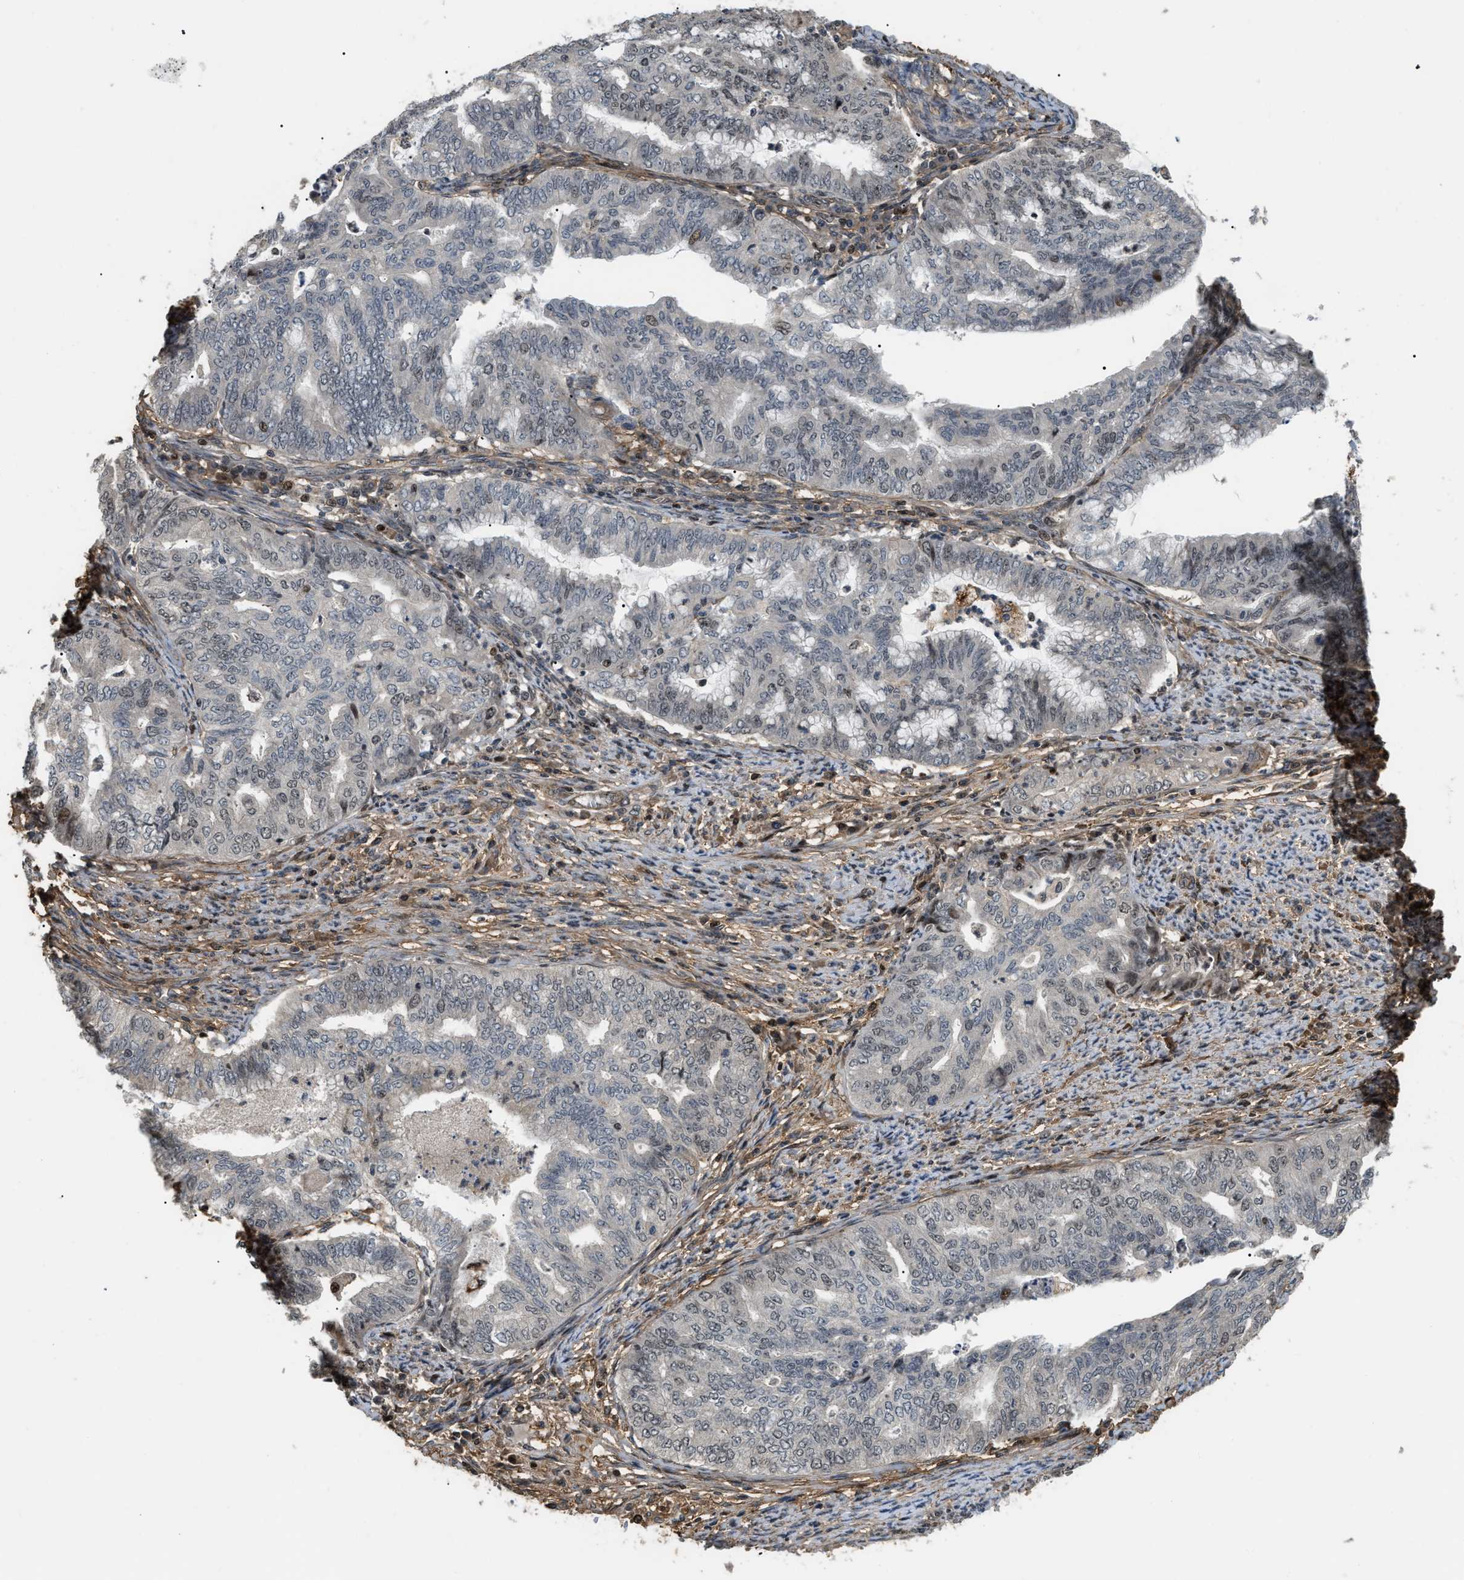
{"staining": {"intensity": "moderate", "quantity": "<25%", "location": "nuclear"}, "tissue": "endometrial cancer", "cell_type": "Tumor cells", "image_type": "cancer", "snomed": [{"axis": "morphology", "description": "Adenocarcinoma, NOS"}, {"axis": "topography", "description": "Endometrium"}], "caption": "Immunohistochemistry histopathology image of human adenocarcinoma (endometrial) stained for a protein (brown), which demonstrates low levels of moderate nuclear expression in approximately <25% of tumor cells.", "gene": "LTA4H", "patient": {"sex": "female", "age": 79}}